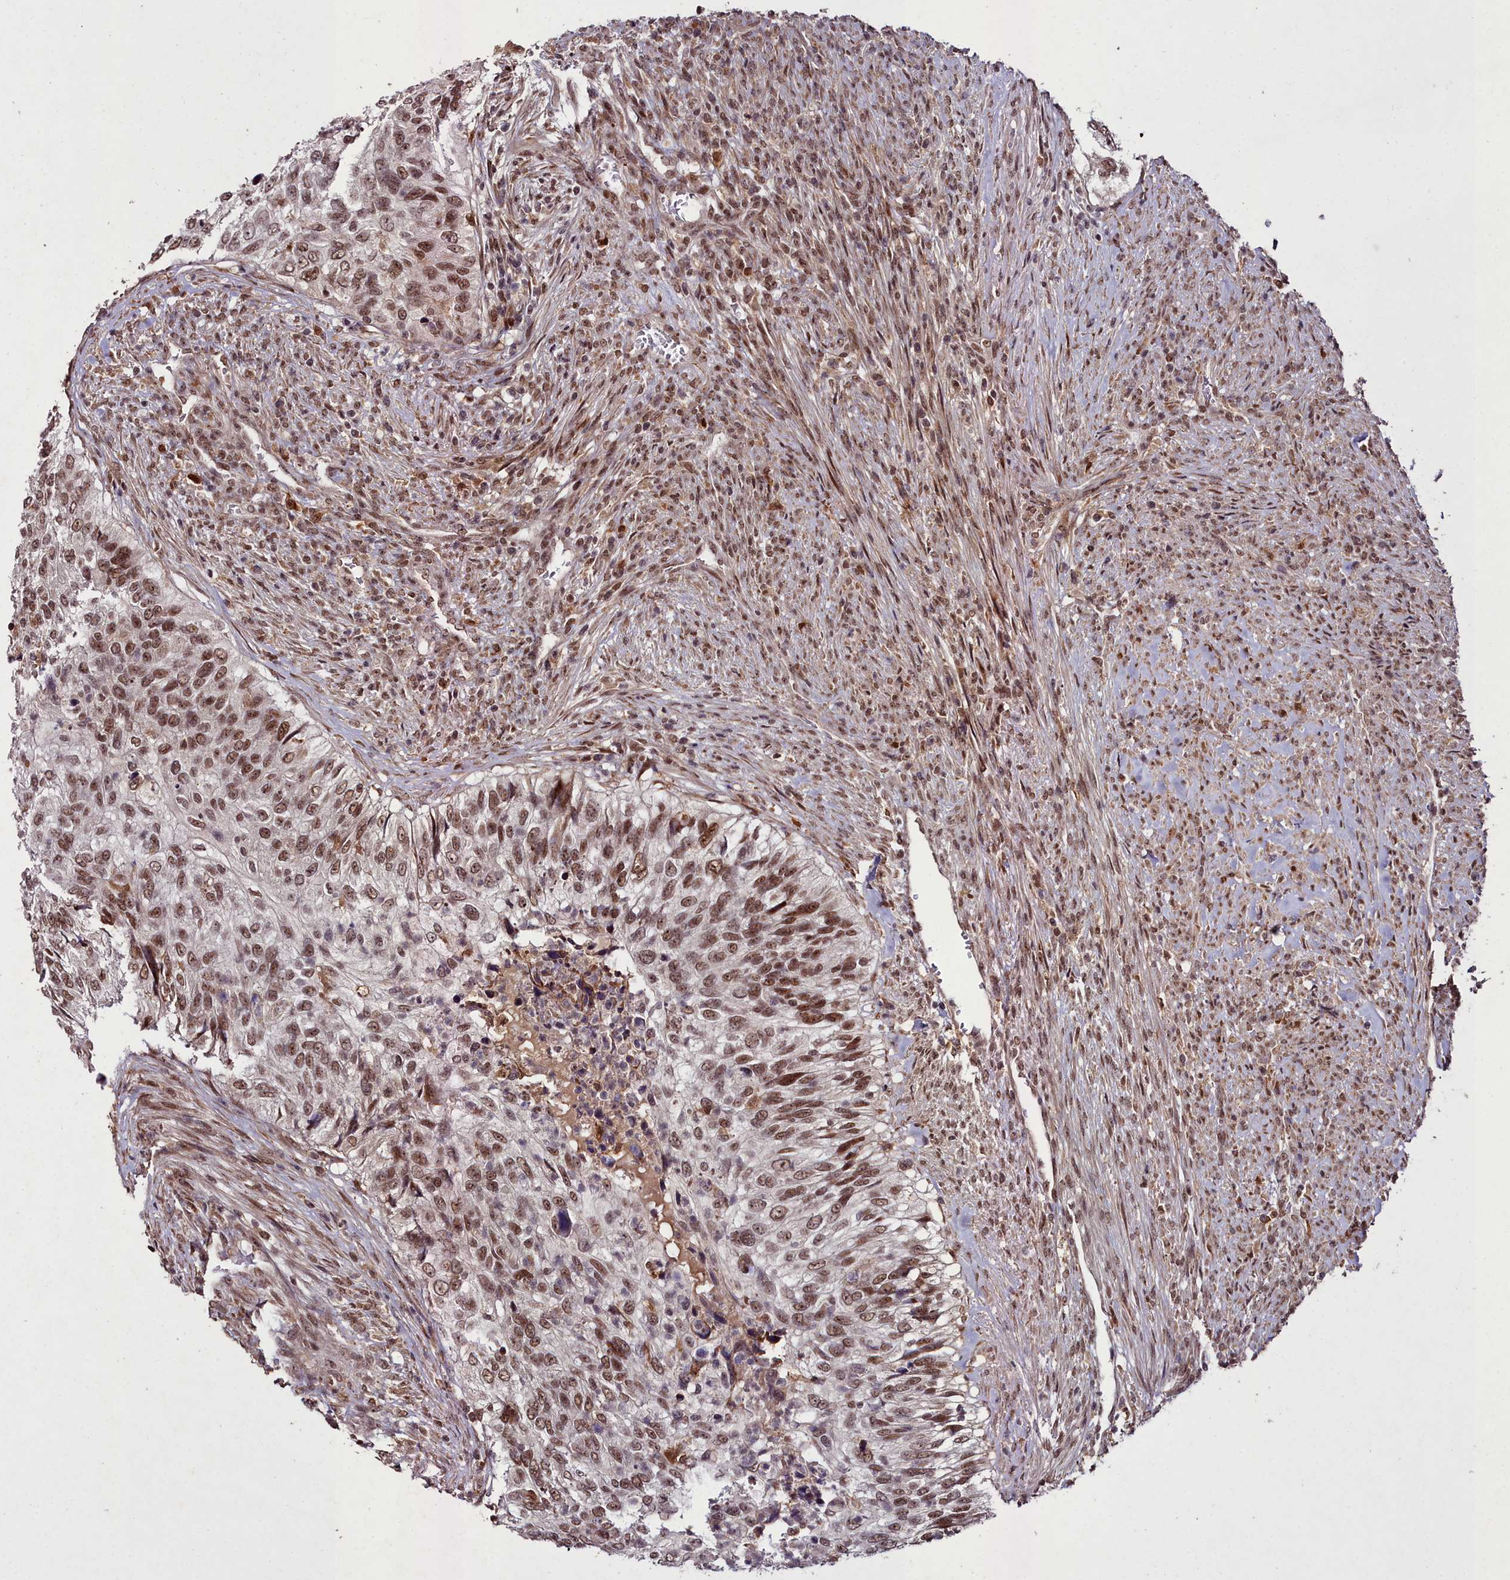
{"staining": {"intensity": "moderate", "quantity": ">75%", "location": "nuclear"}, "tissue": "urothelial cancer", "cell_type": "Tumor cells", "image_type": "cancer", "snomed": [{"axis": "morphology", "description": "Urothelial carcinoma, High grade"}, {"axis": "topography", "description": "Urinary bladder"}], "caption": "About >75% of tumor cells in urothelial cancer reveal moderate nuclear protein positivity as visualized by brown immunohistochemical staining.", "gene": "CXXC1", "patient": {"sex": "female", "age": 60}}